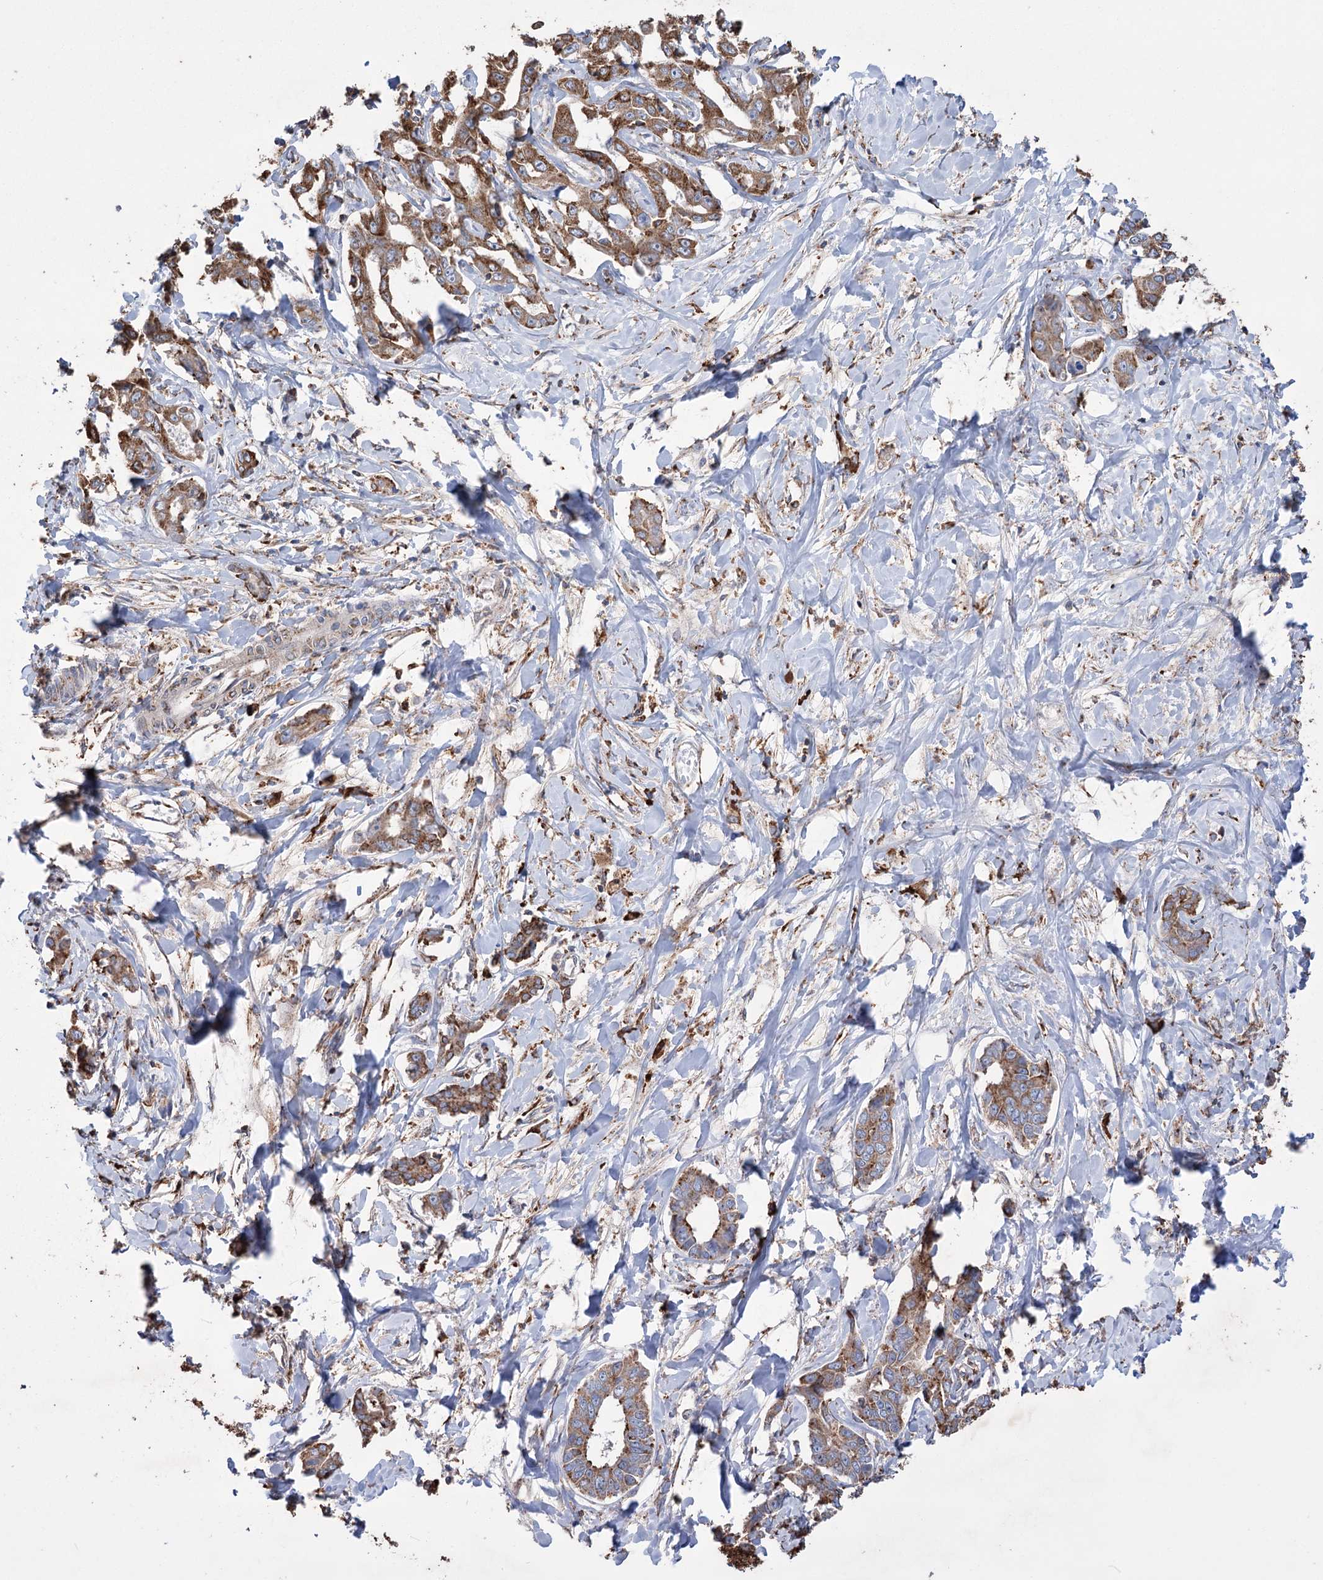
{"staining": {"intensity": "moderate", "quantity": ">75%", "location": "cytoplasmic/membranous"}, "tissue": "liver cancer", "cell_type": "Tumor cells", "image_type": "cancer", "snomed": [{"axis": "morphology", "description": "Cholangiocarcinoma"}, {"axis": "topography", "description": "Liver"}], "caption": "This photomicrograph displays immunohistochemistry staining of liver cancer, with medium moderate cytoplasmic/membranous positivity in approximately >75% of tumor cells.", "gene": "TRIM71", "patient": {"sex": "male", "age": 59}}